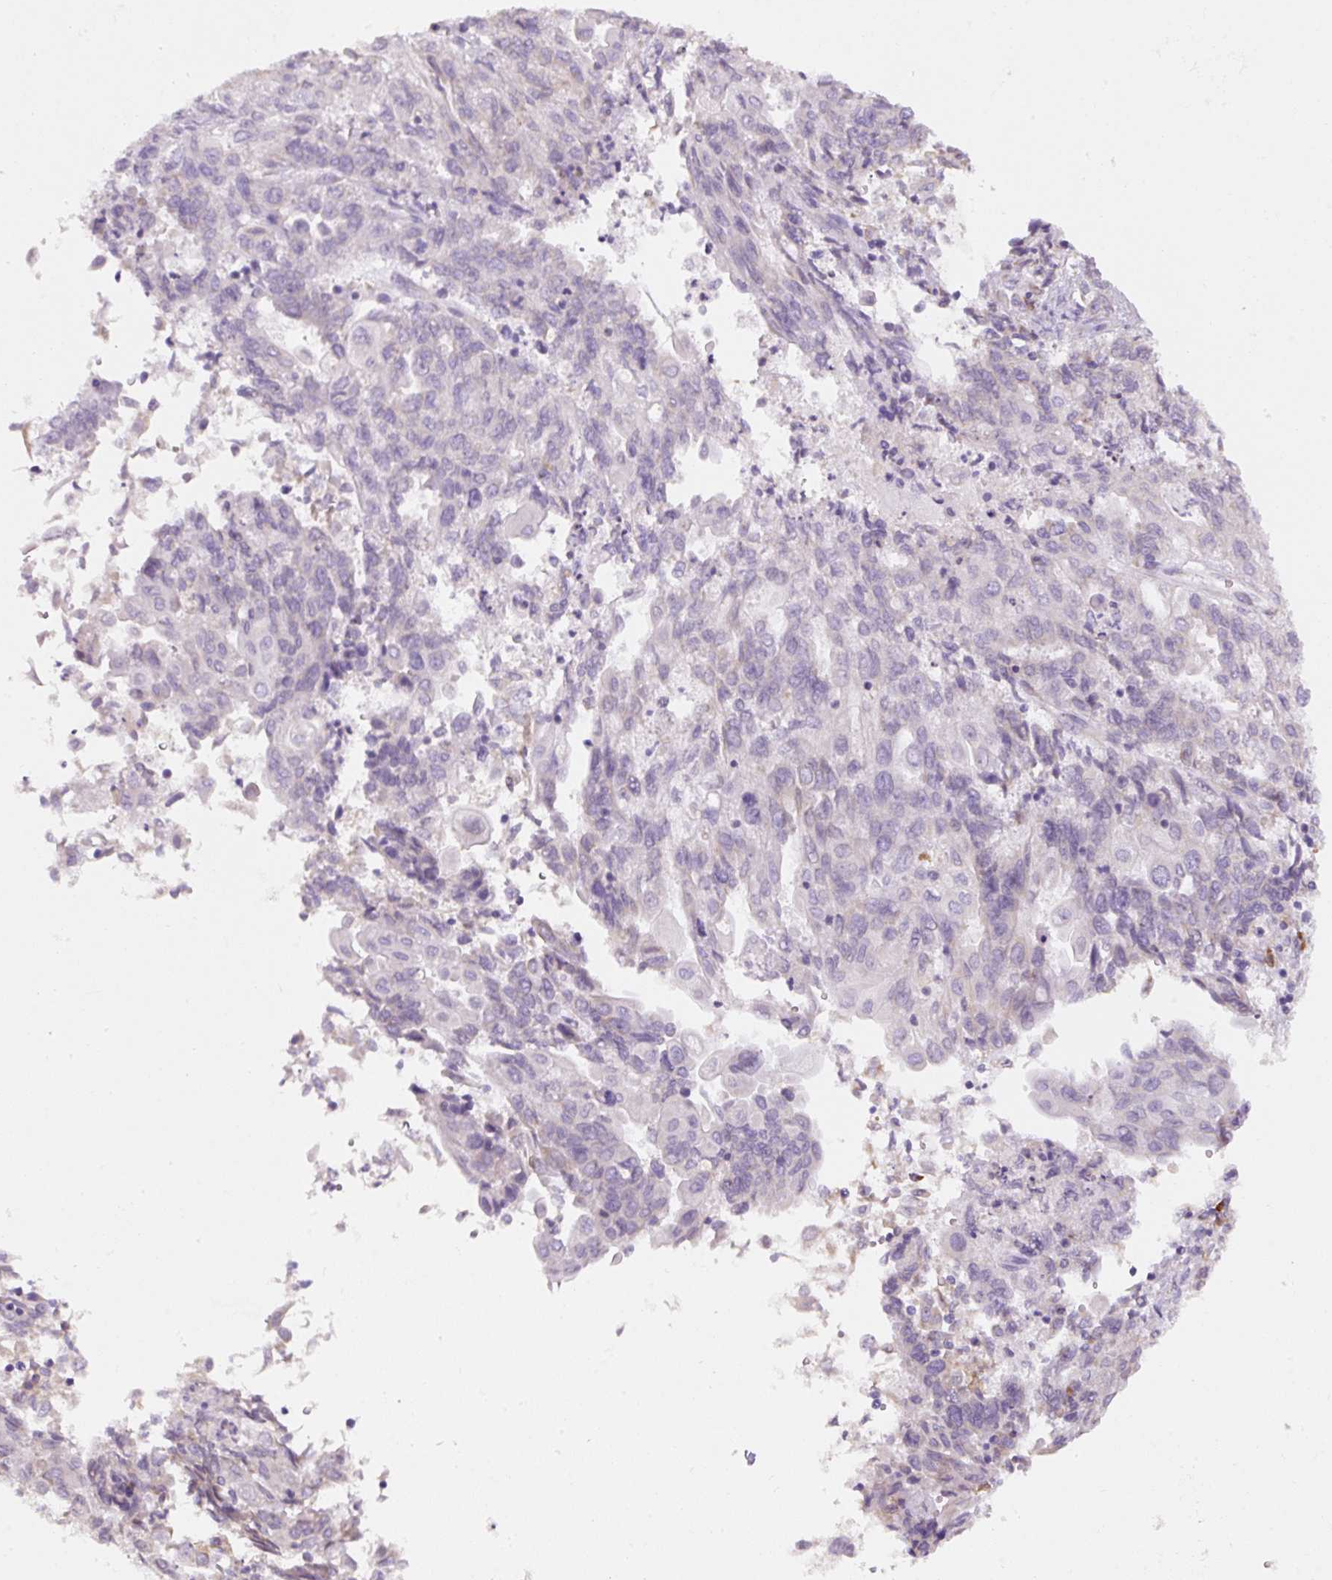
{"staining": {"intensity": "negative", "quantity": "none", "location": "none"}, "tissue": "endometrial cancer", "cell_type": "Tumor cells", "image_type": "cancer", "snomed": [{"axis": "morphology", "description": "Adenocarcinoma, NOS"}, {"axis": "topography", "description": "Endometrium"}], "caption": "An immunohistochemistry (IHC) image of endometrial cancer (adenocarcinoma) is shown. There is no staining in tumor cells of endometrial cancer (adenocarcinoma).", "gene": "DDOST", "patient": {"sex": "female", "age": 54}}